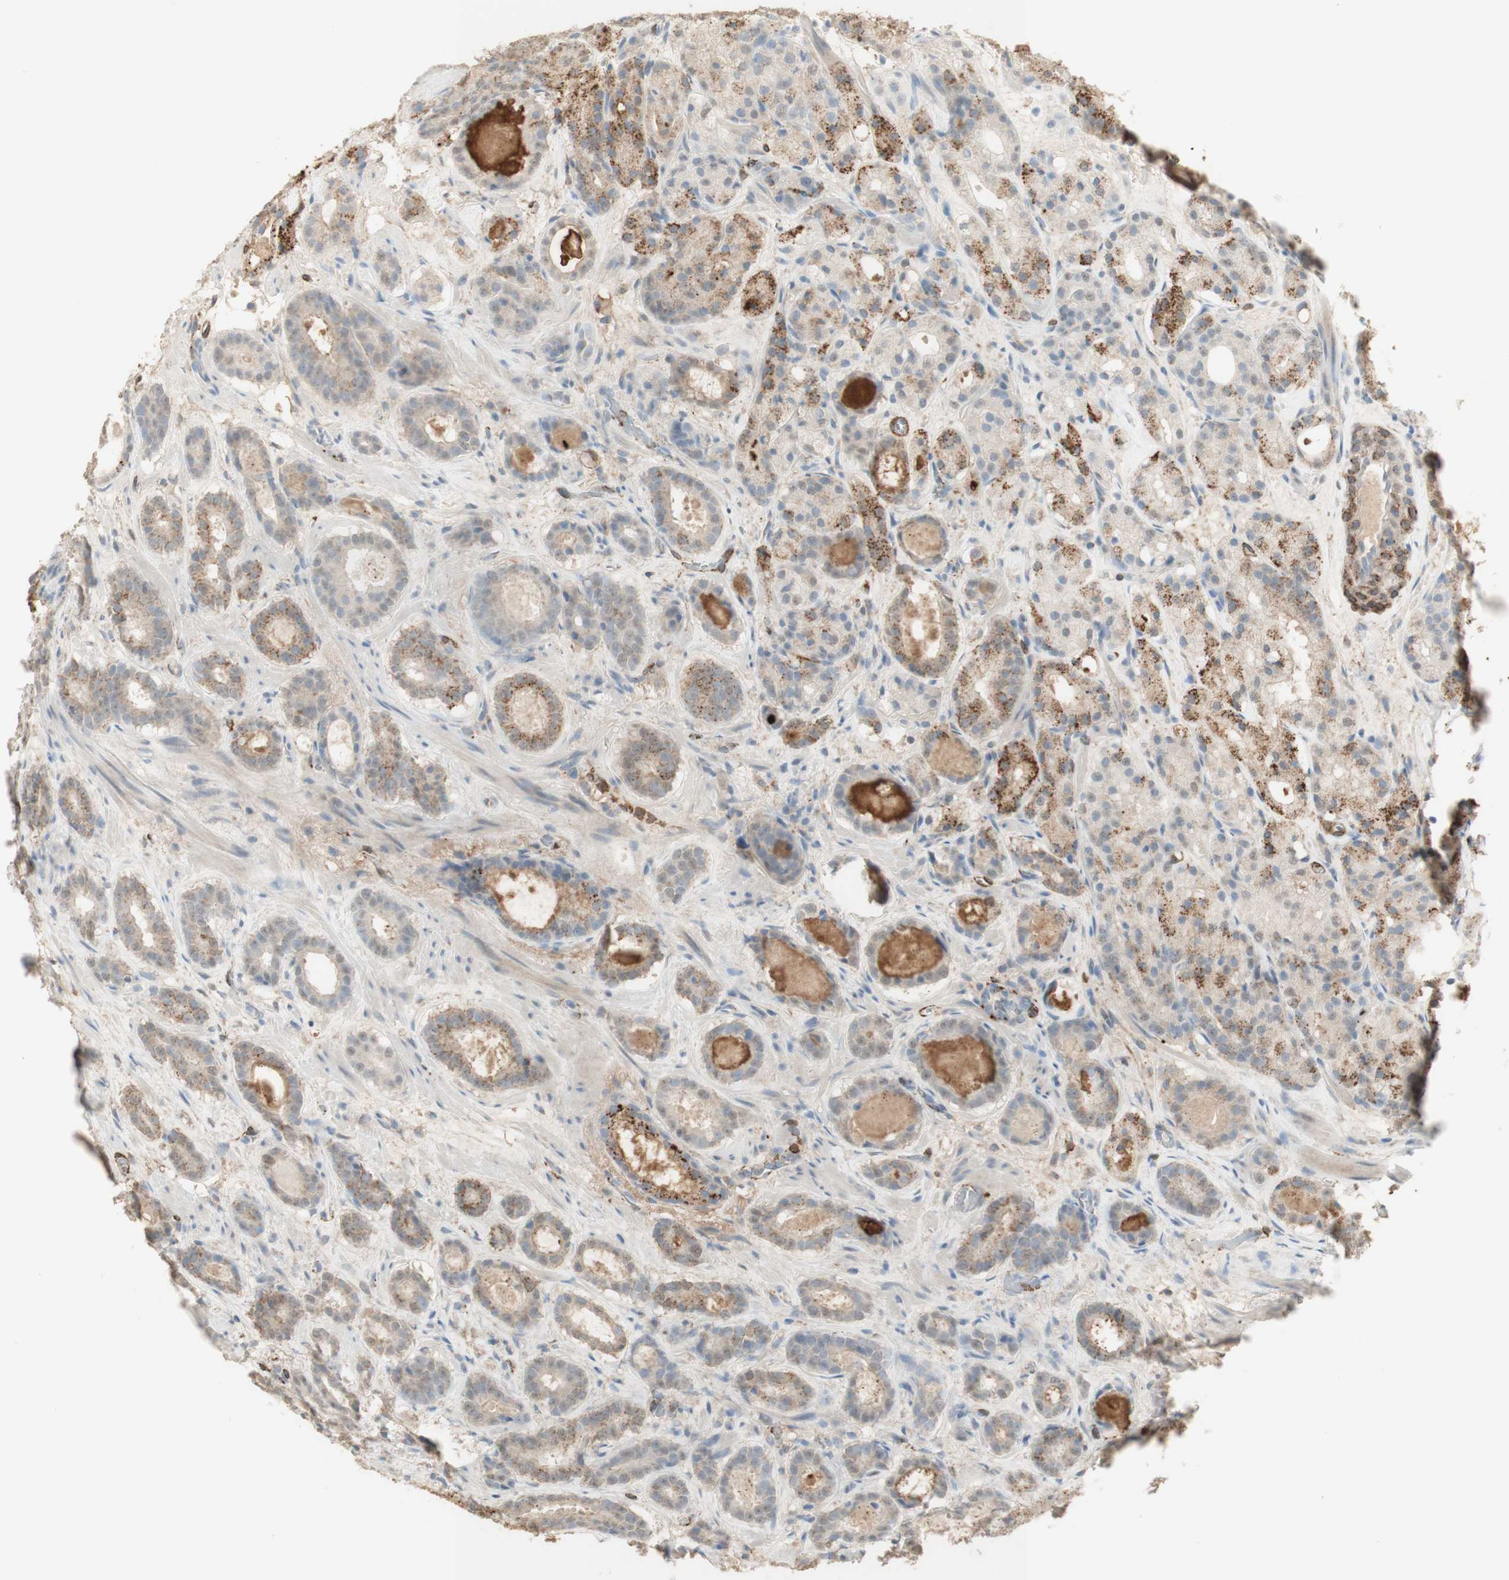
{"staining": {"intensity": "moderate", "quantity": "<25%", "location": "cytoplasmic/membranous"}, "tissue": "prostate cancer", "cell_type": "Tumor cells", "image_type": "cancer", "snomed": [{"axis": "morphology", "description": "Adenocarcinoma, Low grade"}, {"axis": "topography", "description": "Prostate"}], "caption": "A high-resolution image shows immunohistochemistry staining of prostate cancer, which demonstrates moderate cytoplasmic/membranous expression in about <25% of tumor cells. (DAB (3,3'-diaminobenzidine) = brown stain, brightfield microscopy at high magnification).", "gene": "MUC3A", "patient": {"sex": "male", "age": 69}}